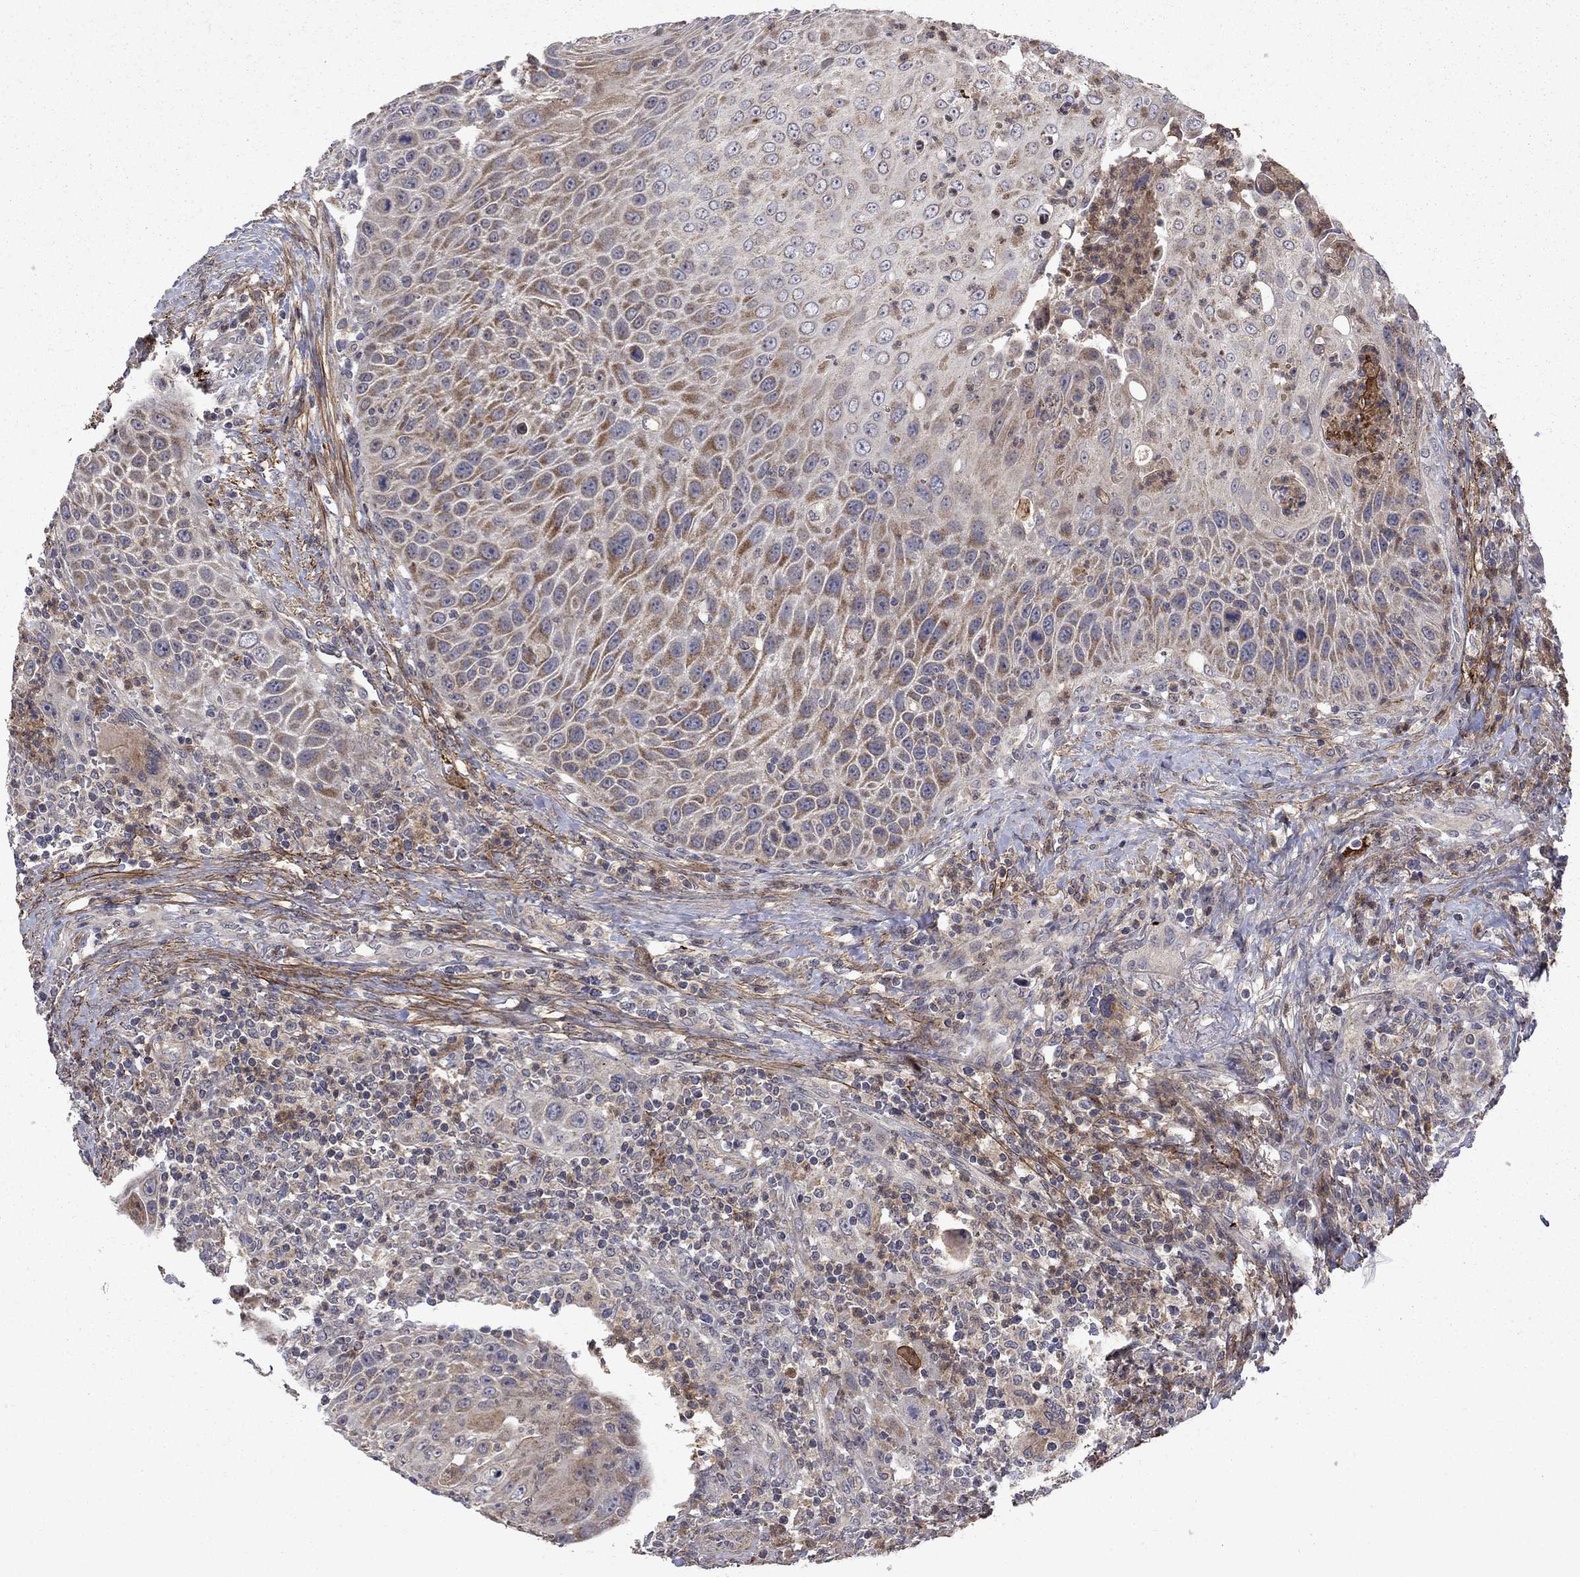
{"staining": {"intensity": "weak", "quantity": ">75%", "location": "cytoplasmic/membranous"}, "tissue": "head and neck cancer", "cell_type": "Tumor cells", "image_type": "cancer", "snomed": [{"axis": "morphology", "description": "Squamous cell carcinoma, NOS"}, {"axis": "topography", "description": "Head-Neck"}], "caption": "Weak cytoplasmic/membranous protein positivity is present in approximately >75% of tumor cells in head and neck squamous cell carcinoma.", "gene": "DOP1B", "patient": {"sex": "male", "age": 69}}